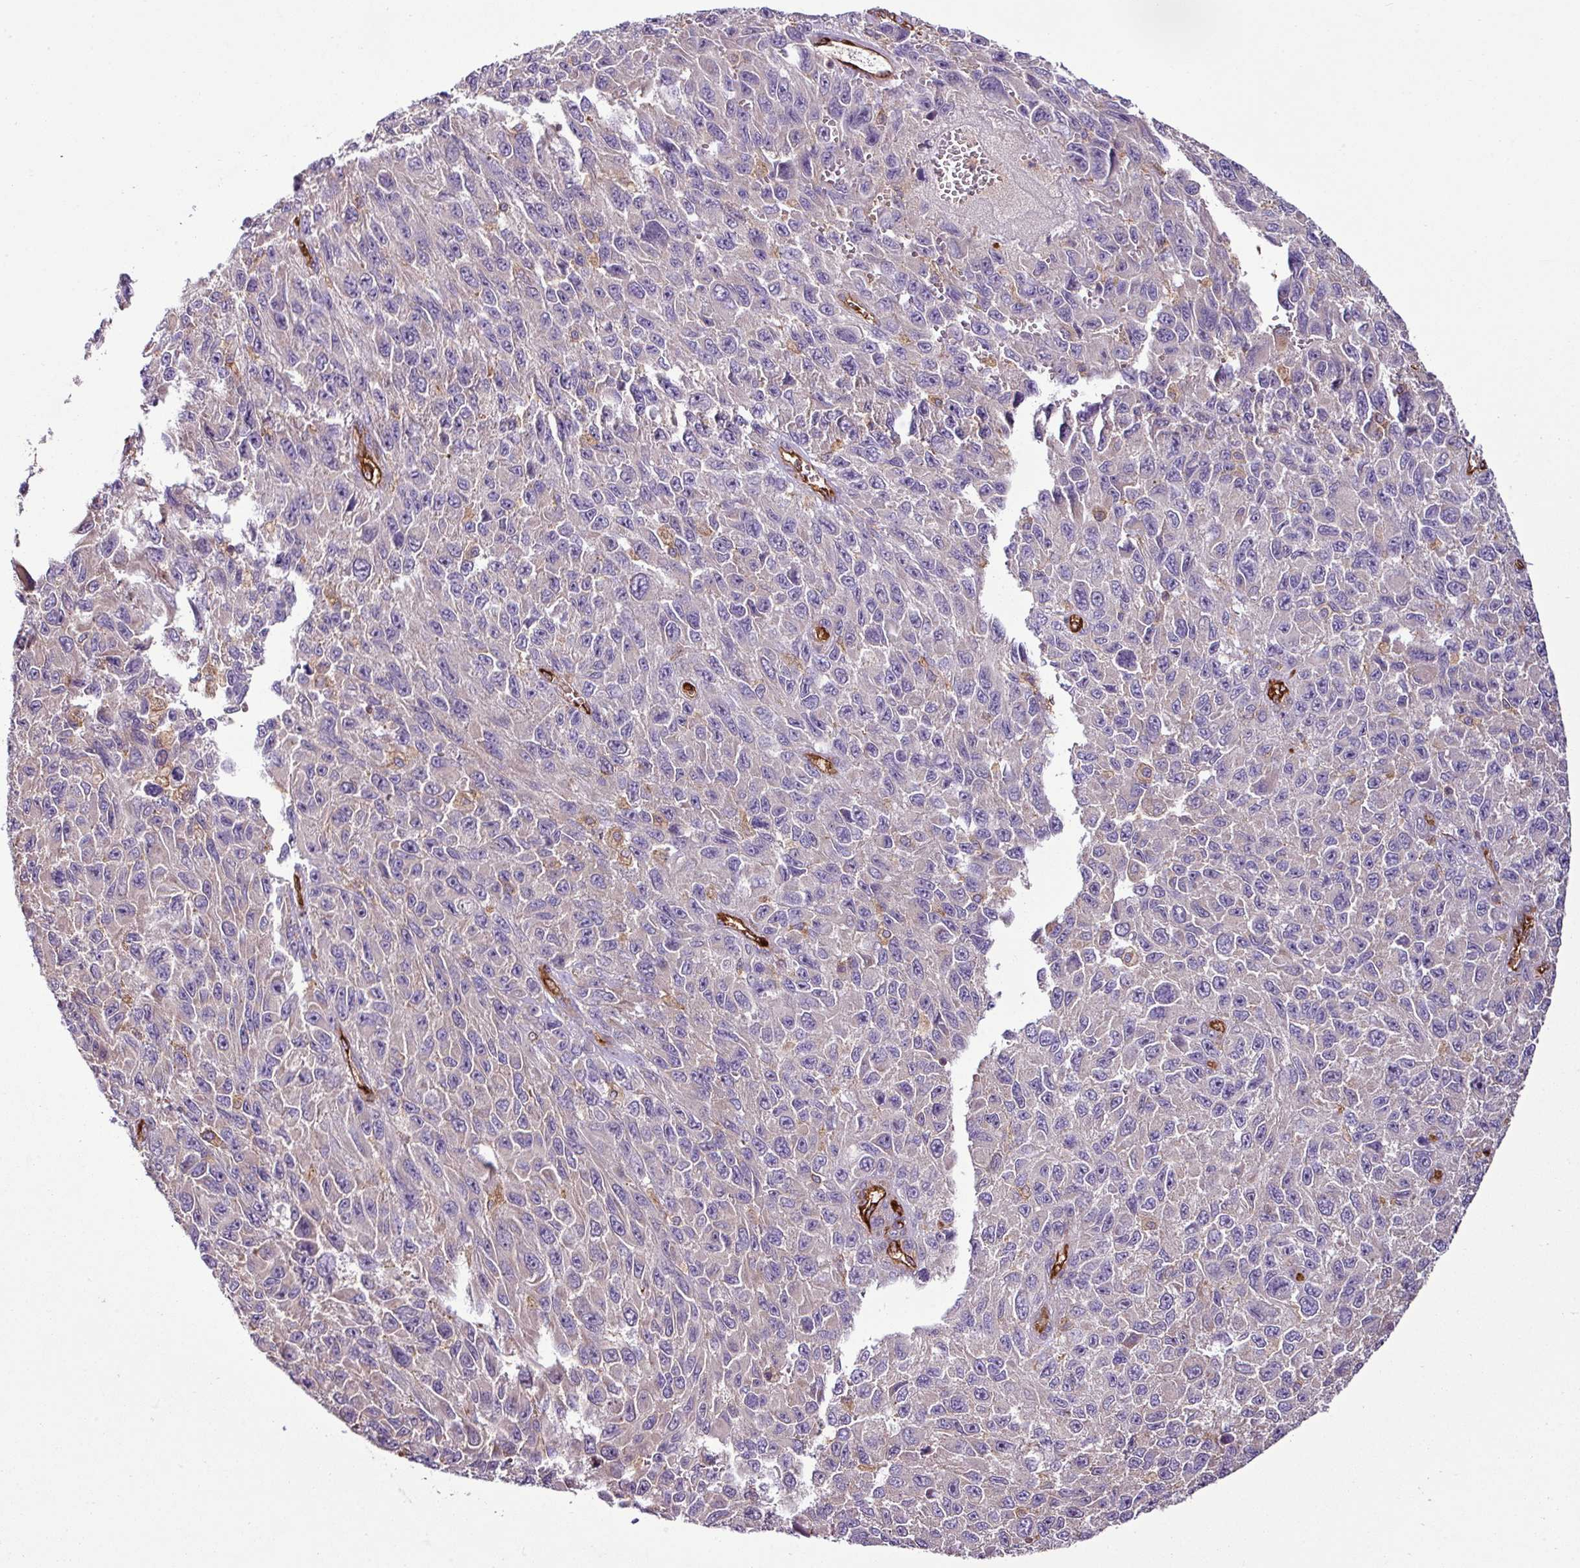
{"staining": {"intensity": "negative", "quantity": "none", "location": "none"}, "tissue": "melanoma", "cell_type": "Tumor cells", "image_type": "cancer", "snomed": [{"axis": "morphology", "description": "Normal tissue, NOS"}, {"axis": "morphology", "description": "Malignant melanoma, NOS"}, {"axis": "topography", "description": "Skin"}], "caption": "This is a micrograph of immunohistochemistry staining of malignant melanoma, which shows no expression in tumor cells.", "gene": "ZNF106", "patient": {"sex": "female", "age": 96}}